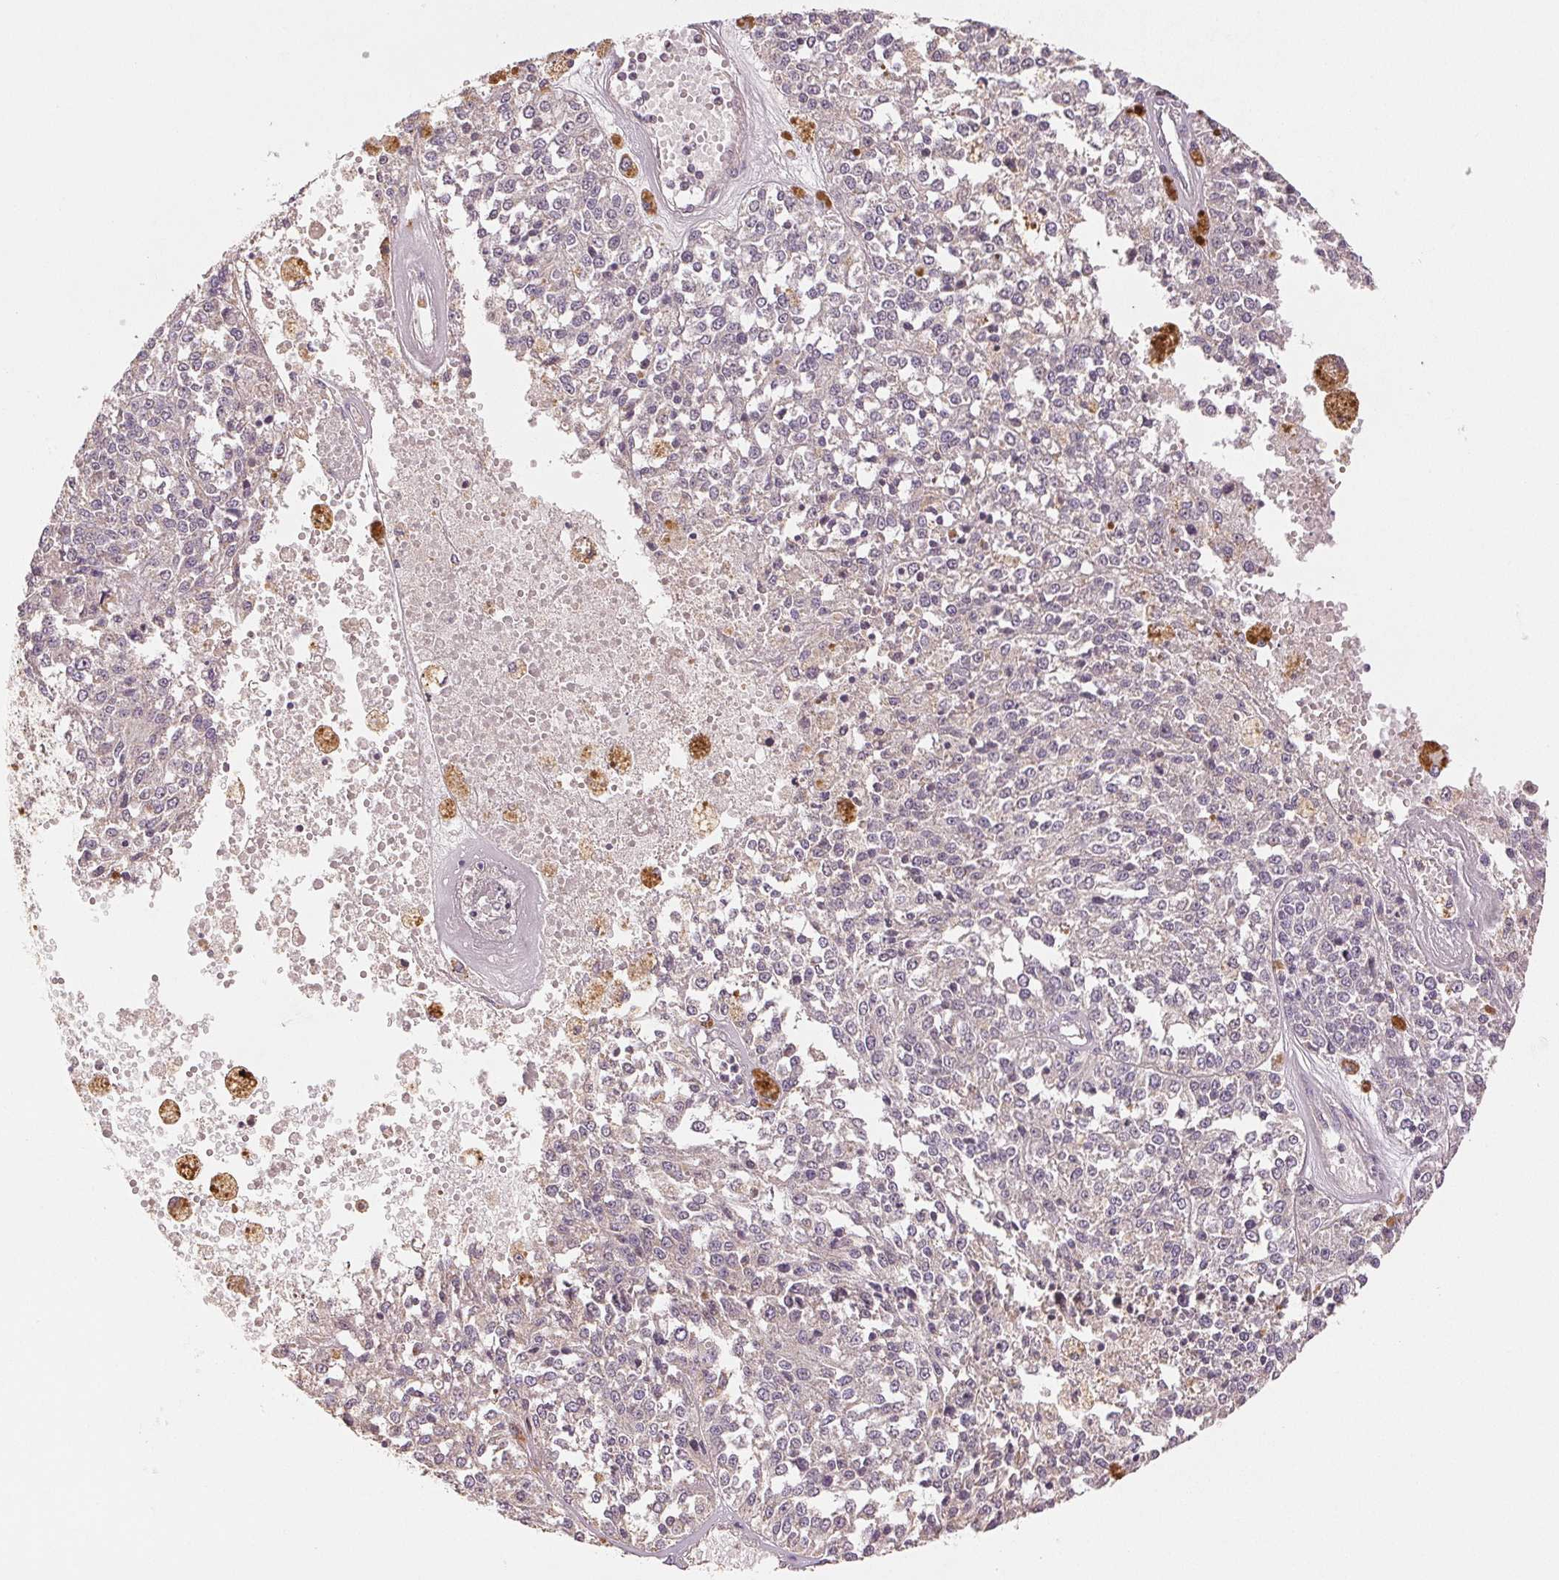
{"staining": {"intensity": "negative", "quantity": "none", "location": "none"}, "tissue": "melanoma", "cell_type": "Tumor cells", "image_type": "cancer", "snomed": [{"axis": "morphology", "description": "Malignant melanoma, Metastatic site"}, {"axis": "topography", "description": "Lymph node"}], "caption": "Image shows no protein staining in tumor cells of malignant melanoma (metastatic site) tissue.", "gene": "COX14", "patient": {"sex": "female", "age": 64}}